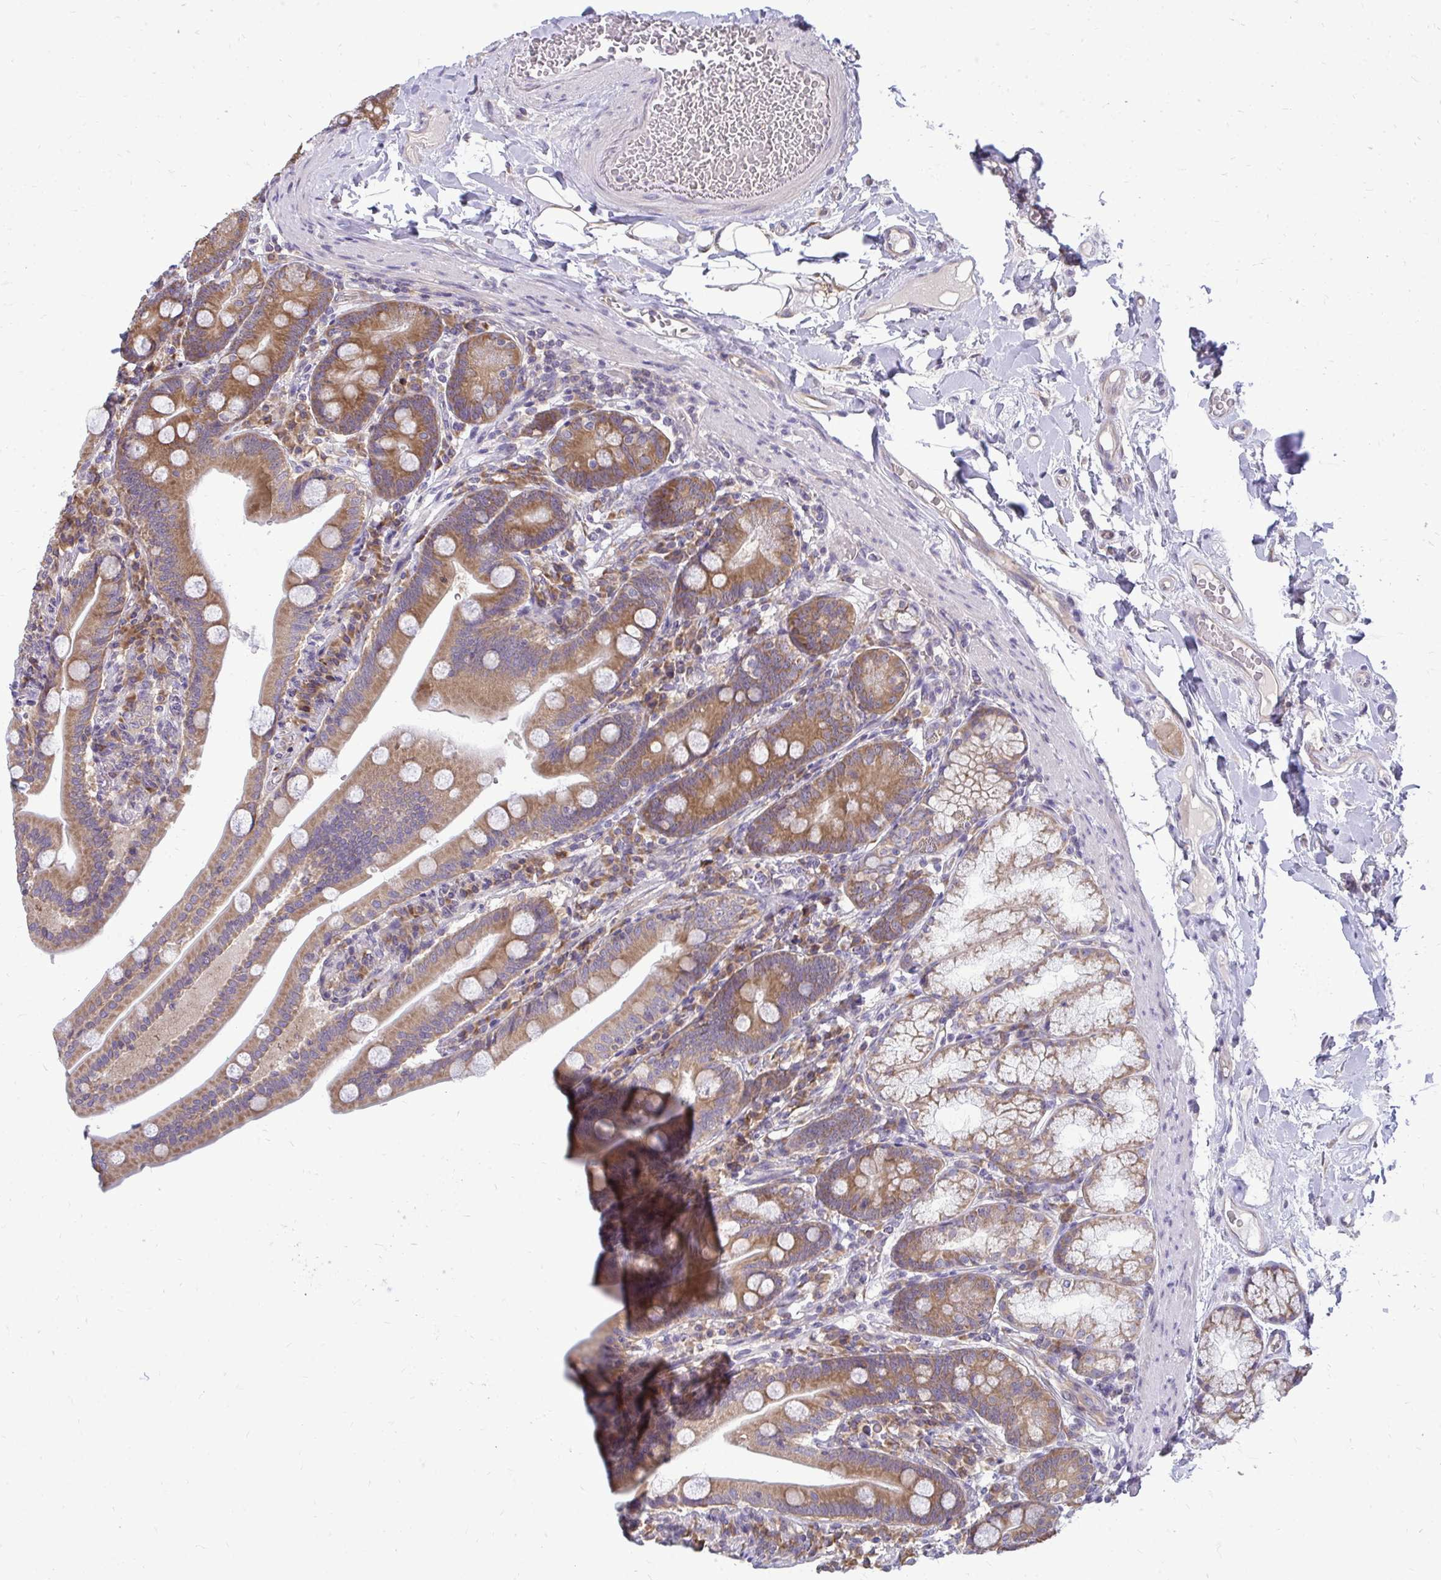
{"staining": {"intensity": "moderate", "quantity": ">75%", "location": "cytoplasmic/membranous"}, "tissue": "duodenum", "cell_type": "Glandular cells", "image_type": "normal", "snomed": [{"axis": "morphology", "description": "Normal tissue, NOS"}, {"axis": "topography", "description": "Duodenum"}], "caption": "Protein staining shows moderate cytoplasmic/membranous positivity in approximately >75% of glandular cells in benign duodenum.", "gene": "RPLP2", "patient": {"sex": "female", "age": 67}}